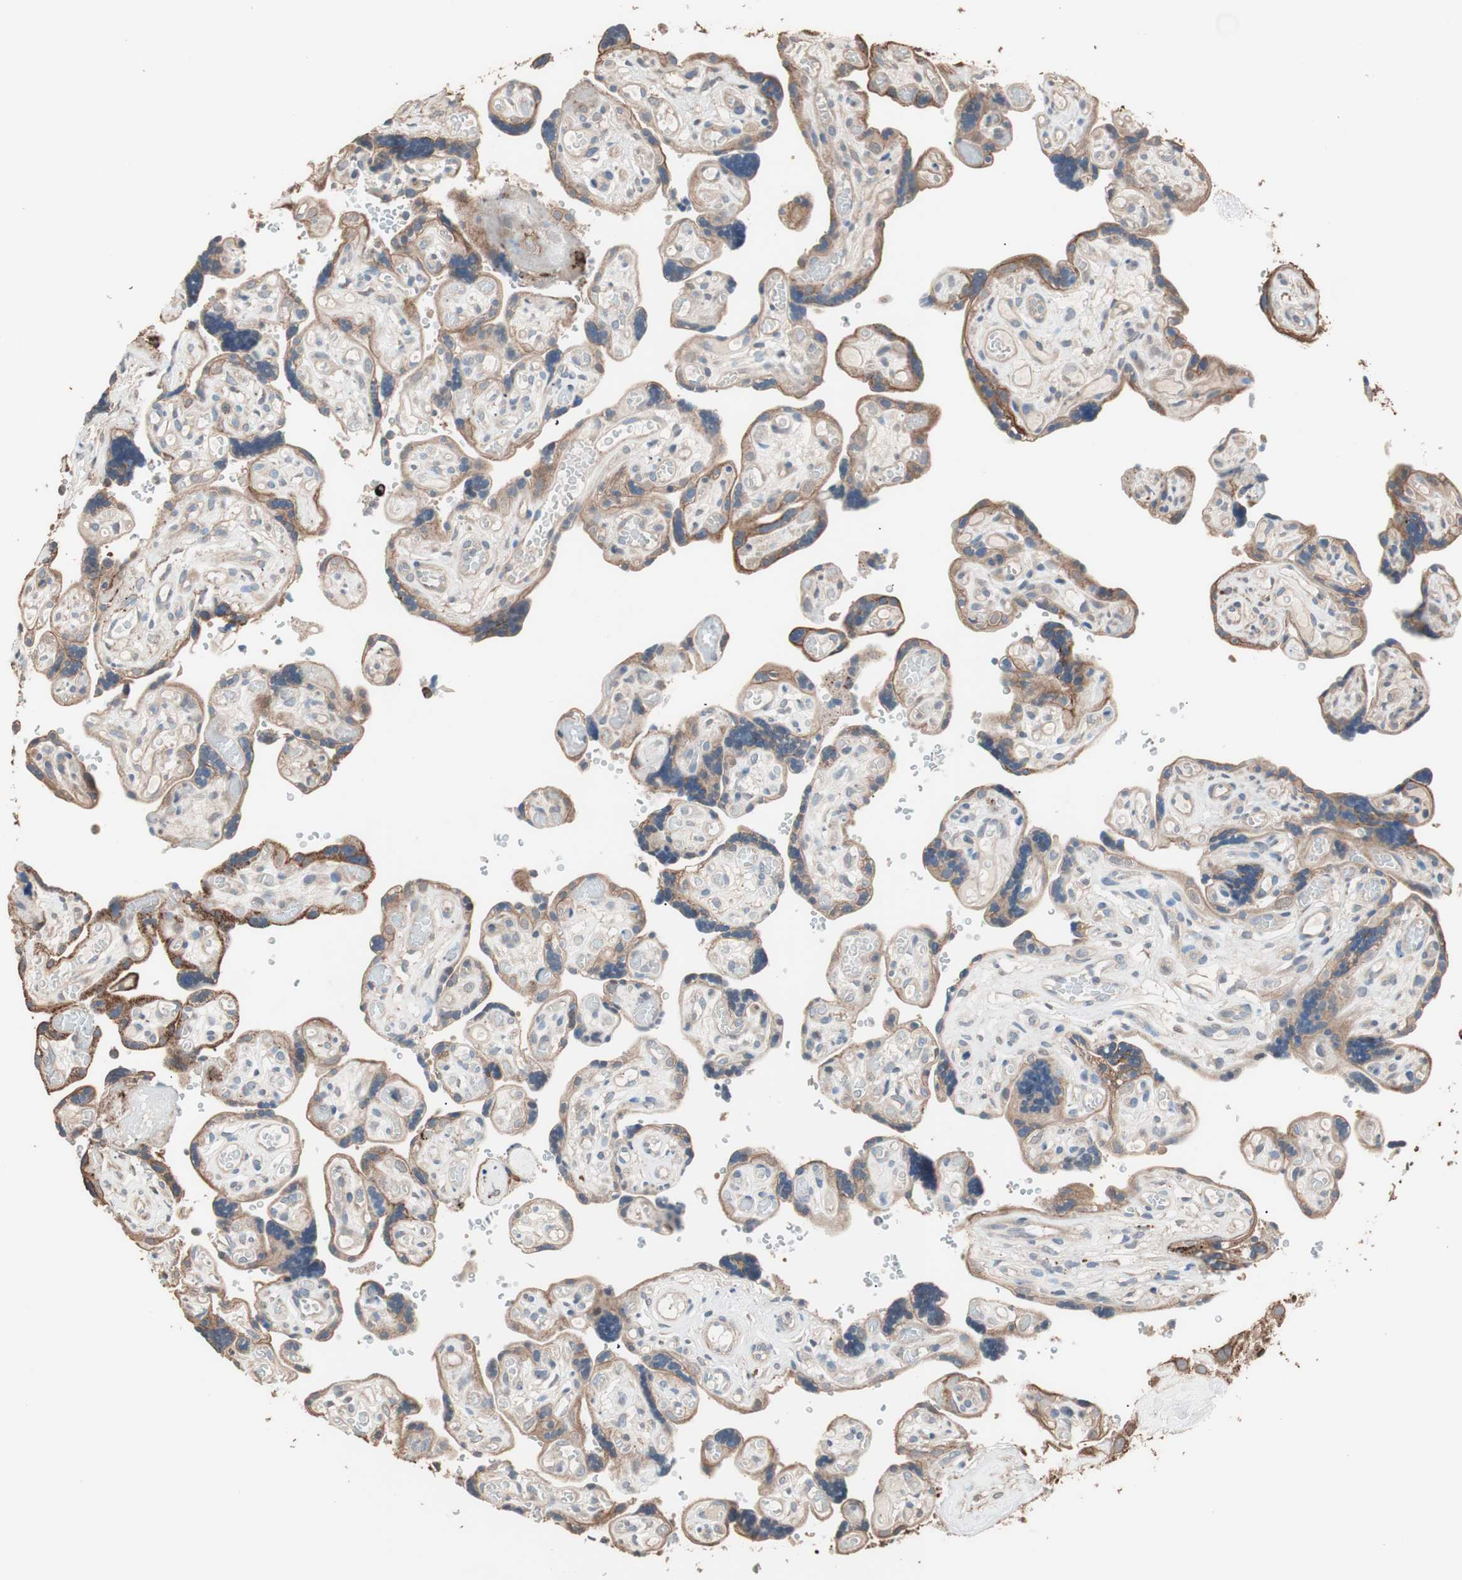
{"staining": {"intensity": "strong", "quantity": ">75%", "location": "cytoplasmic/membranous"}, "tissue": "placenta", "cell_type": "Trophoblastic cells", "image_type": "normal", "snomed": [{"axis": "morphology", "description": "Normal tissue, NOS"}, {"axis": "topography", "description": "Placenta"}], "caption": "Trophoblastic cells exhibit high levels of strong cytoplasmic/membranous positivity in about >75% of cells in benign human placenta. The protein is stained brown, and the nuclei are stained in blue (DAB IHC with brightfield microscopy, high magnification).", "gene": "CCT3", "patient": {"sex": "female", "age": 30}}